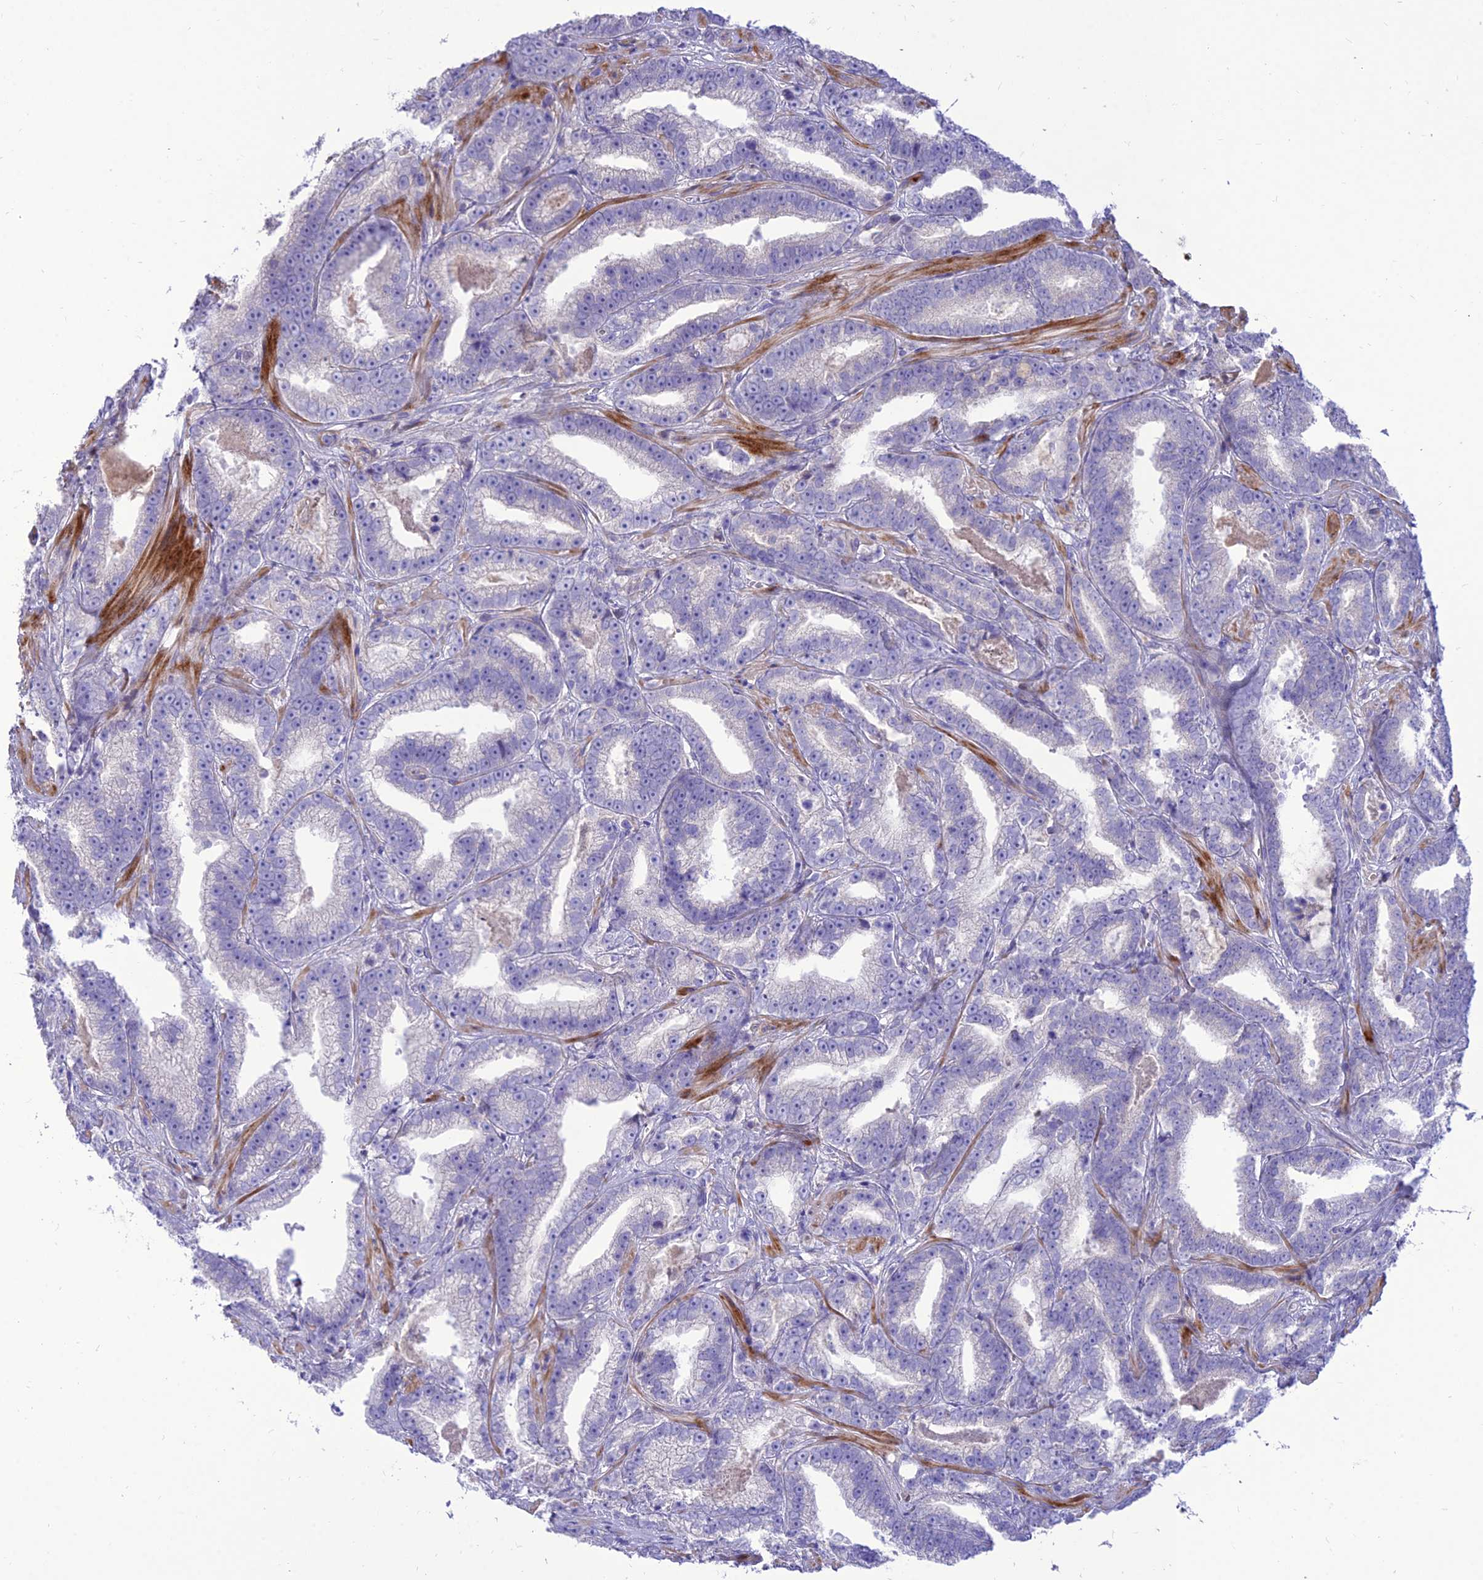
{"staining": {"intensity": "negative", "quantity": "none", "location": "none"}, "tissue": "prostate cancer", "cell_type": "Tumor cells", "image_type": "cancer", "snomed": [{"axis": "morphology", "description": "Adenocarcinoma, High grade"}, {"axis": "topography", "description": "Prostate and seminal vesicle, NOS"}], "caption": "The photomicrograph shows no significant expression in tumor cells of prostate cancer.", "gene": "TEKT3", "patient": {"sex": "male", "age": 67}}